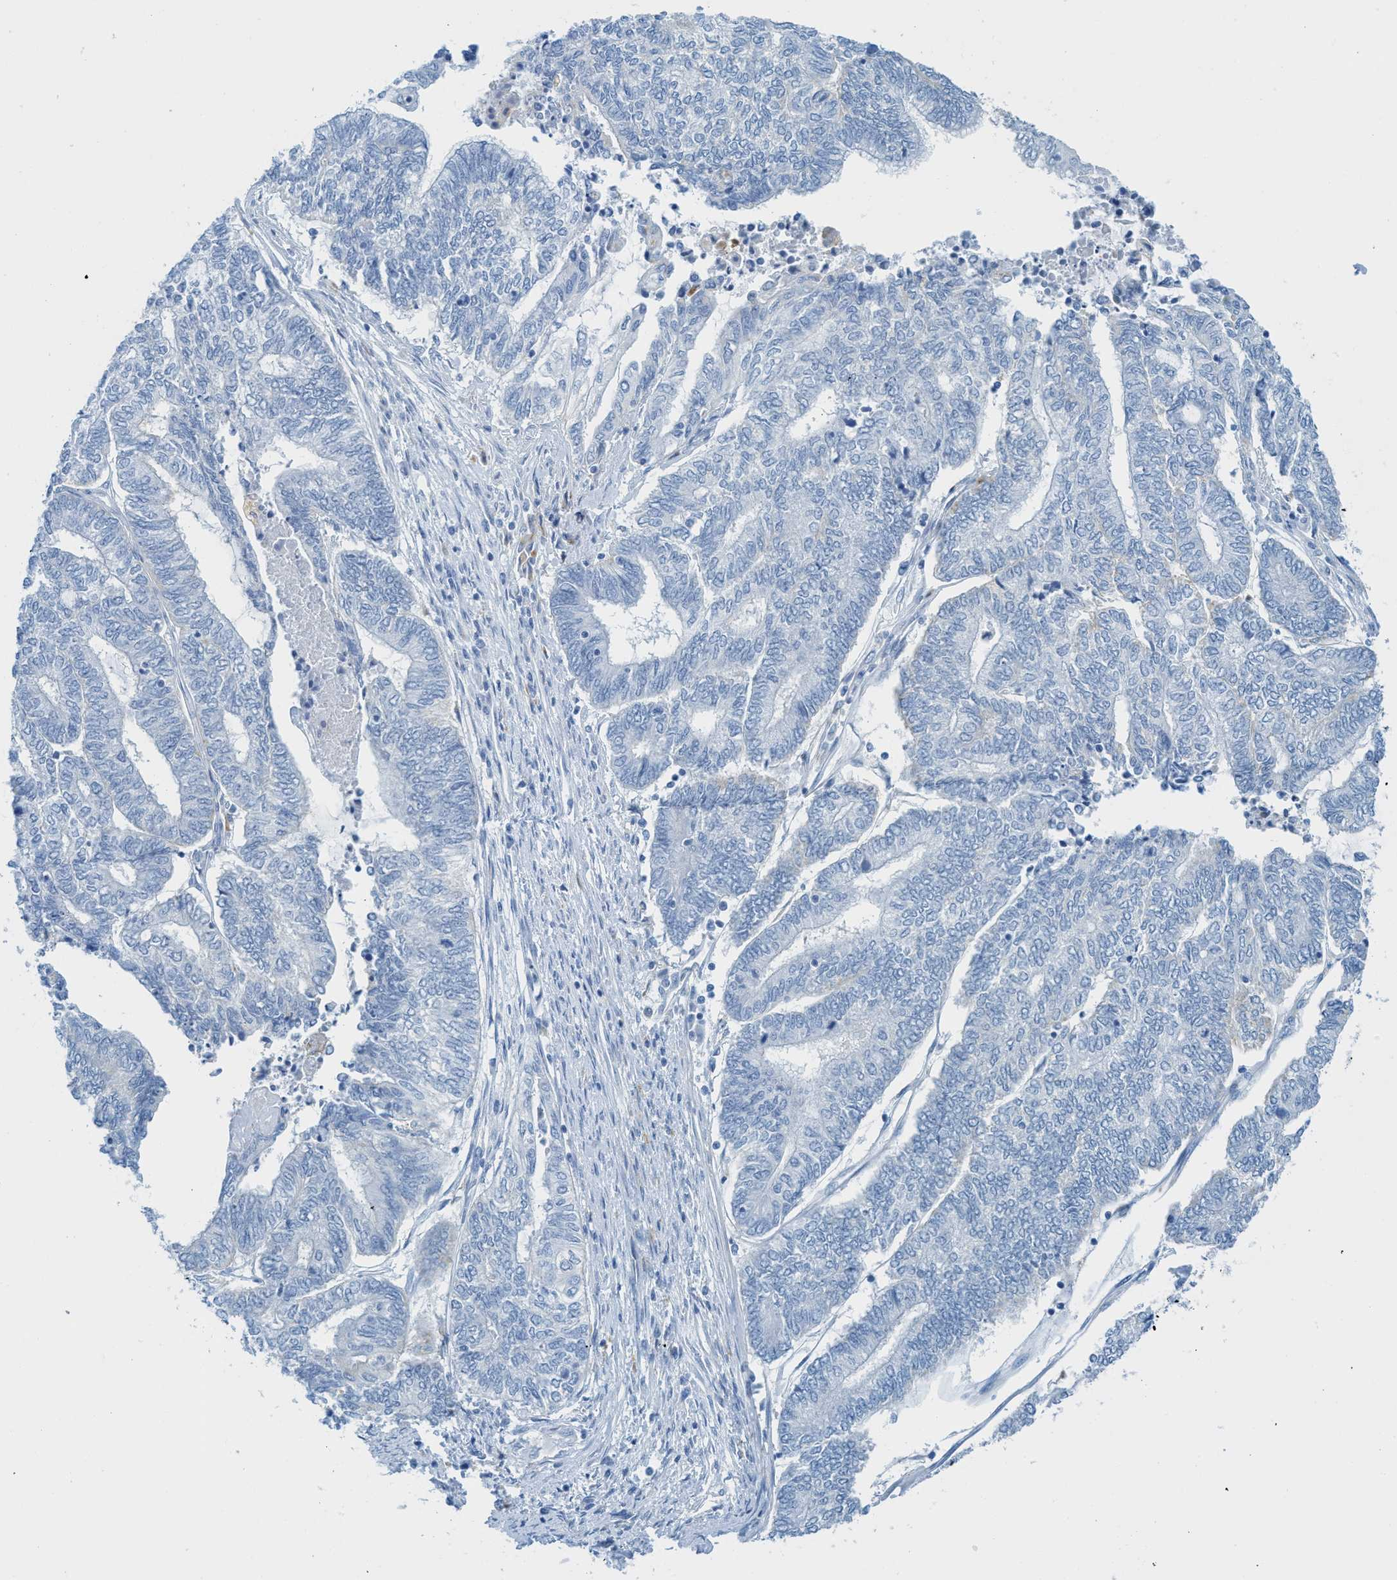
{"staining": {"intensity": "negative", "quantity": "none", "location": "none"}, "tissue": "endometrial cancer", "cell_type": "Tumor cells", "image_type": "cancer", "snomed": [{"axis": "morphology", "description": "Adenocarcinoma, NOS"}, {"axis": "topography", "description": "Uterus"}, {"axis": "topography", "description": "Endometrium"}], "caption": "High magnification brightfield microscopy of endometrial adenocarcinoma stained with DAB (brown) and counterstained with hematoxylin (blue): tumor cells show no significant positivity. The staining is performed using DAB brown chromogen with nuclei counter-stained in using hematoxylin.", "gene": "C21orf62", "patient": {"sex": "female", "age": 70}}